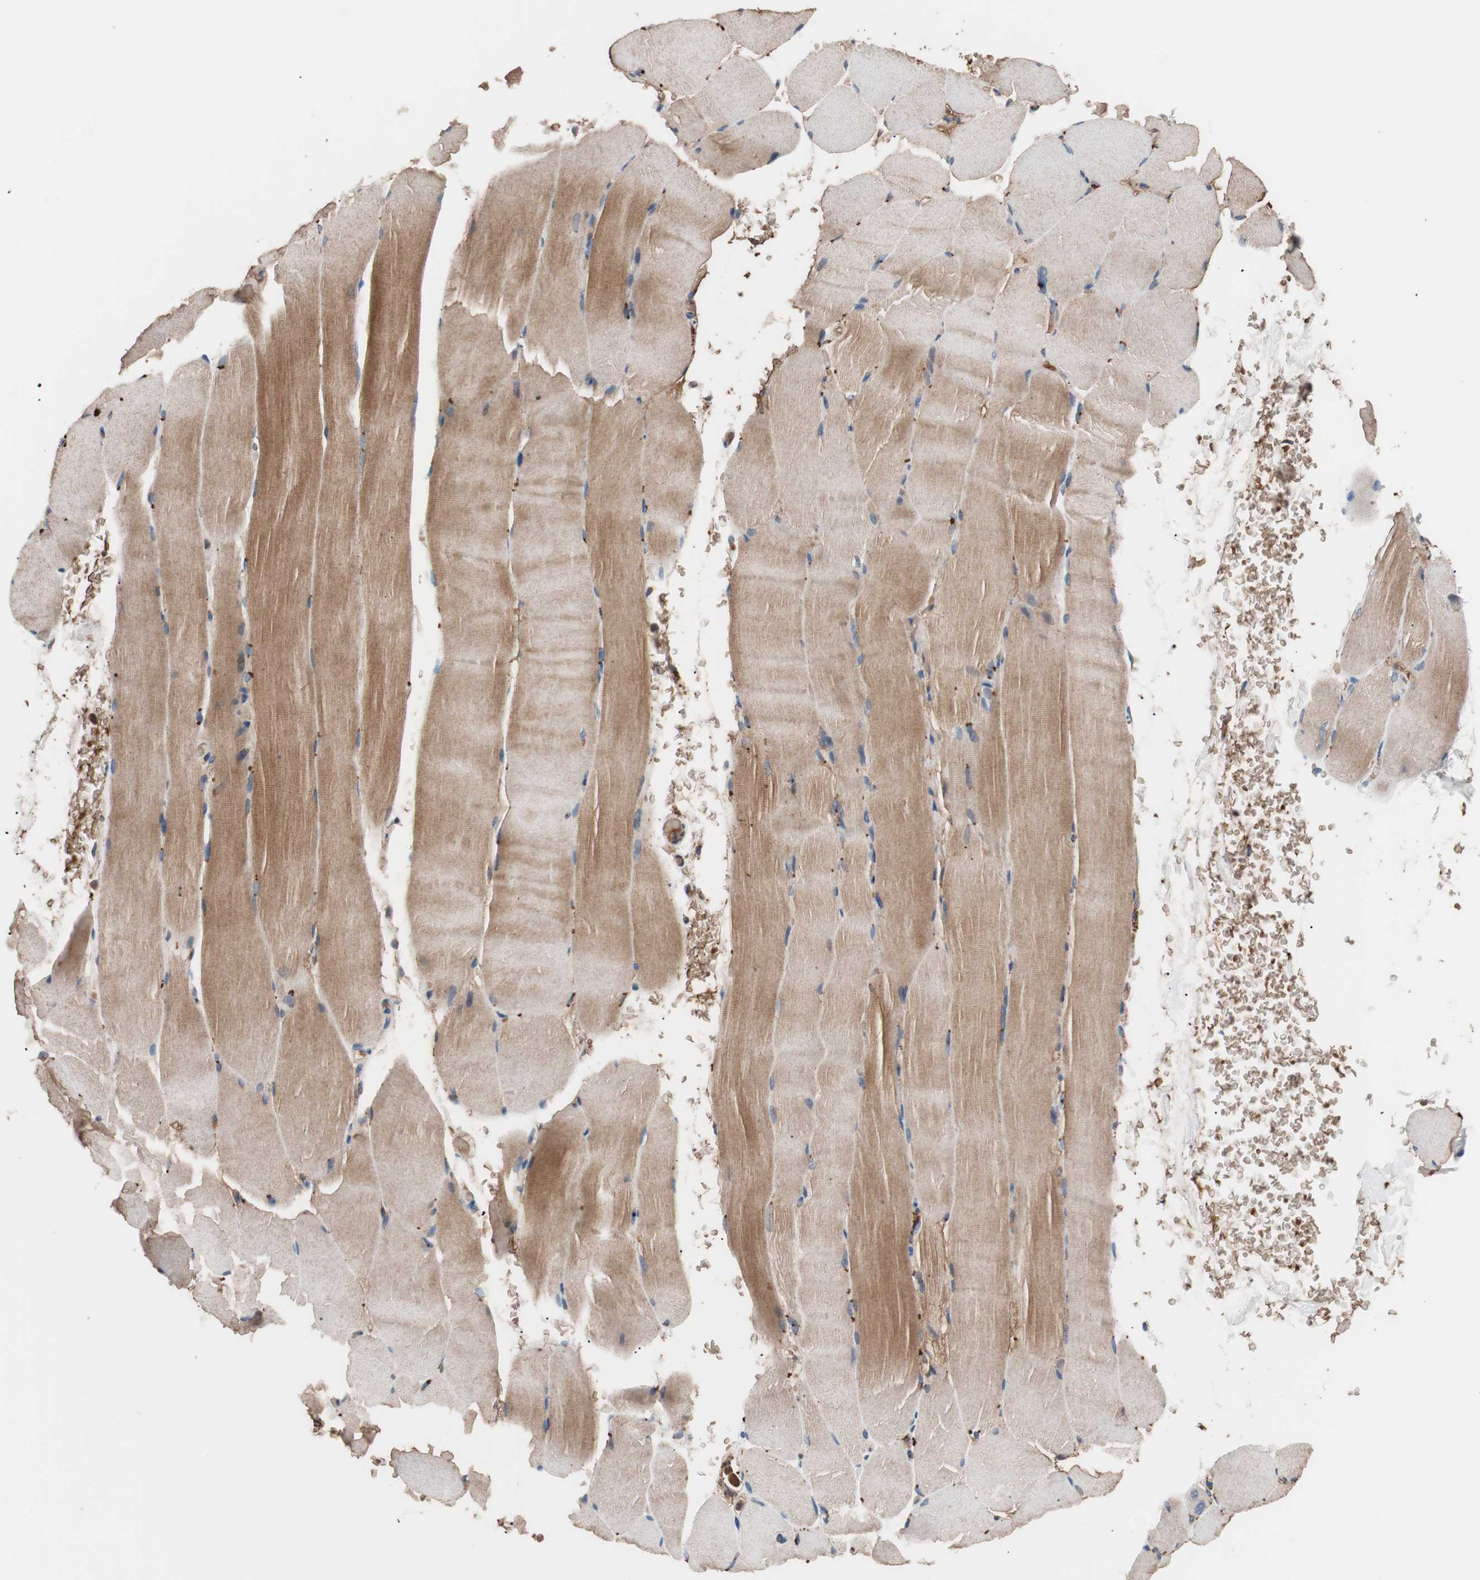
{"staining": {"intensity": "moderate", "quantity": ">75%", "location": "cytoplasmic/membranous"}, "tissue": "skeletal muscle", "cell_type": "Myocytes", "image_type": "normal", "snomed": [{"axis": "morphology", "description": "Normal tissue, NOS"}, {"axis": "topography", "description": "Skeletal muscle"}, {"axis": "topography", "description": "Parathyroid gland"}], "caption": "Protein staining displays moderate cytoplasmic/membranous positivity in approximately >75% of myocytes in benign skeletal muscle.", "gene": "GLYCTK", "patient": {"sex": "female", "age": 37}}